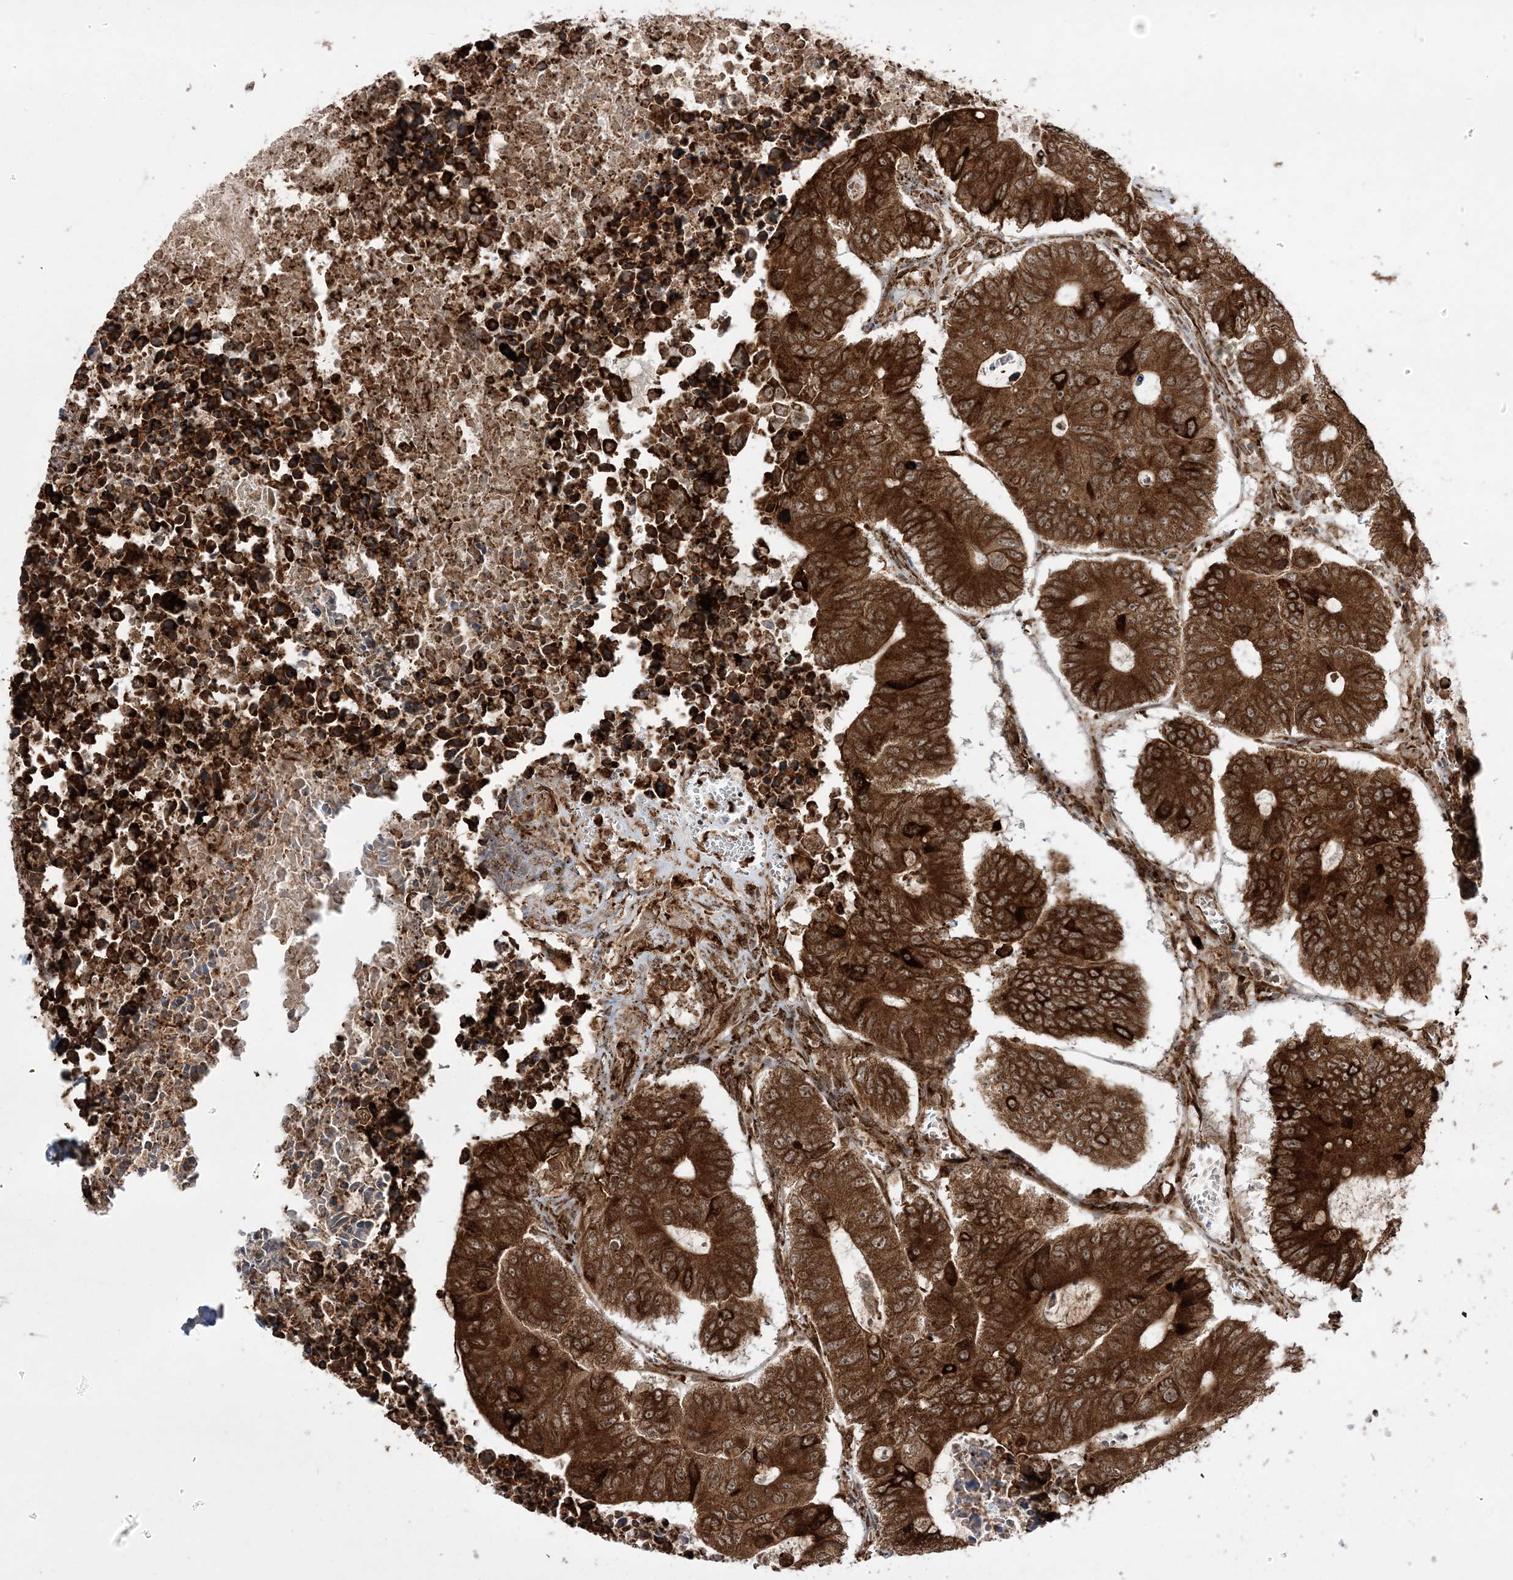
{"staining": {"intensity": "strong", "quantity": ">75%", "location": "cytoplasmic/membranous,nuclear"}, "tissue": "colorectal cancer", "cell_type": "Tumor cells", "image_type": "cancer", "snomed": [{"axis": "morphology", "description": "Adenocarcinoma, NOS"}, {"axis": "topography", "description": "Colon"}], "caption": "This histopathology image exhibits IHC staining of colorectal cancer, with high strong cytoplasmic/membranous and nuclear positivity in about >75% of tumor cells.", "gene": "EPC2", "patient": {"sex": "male", "age": 87}}